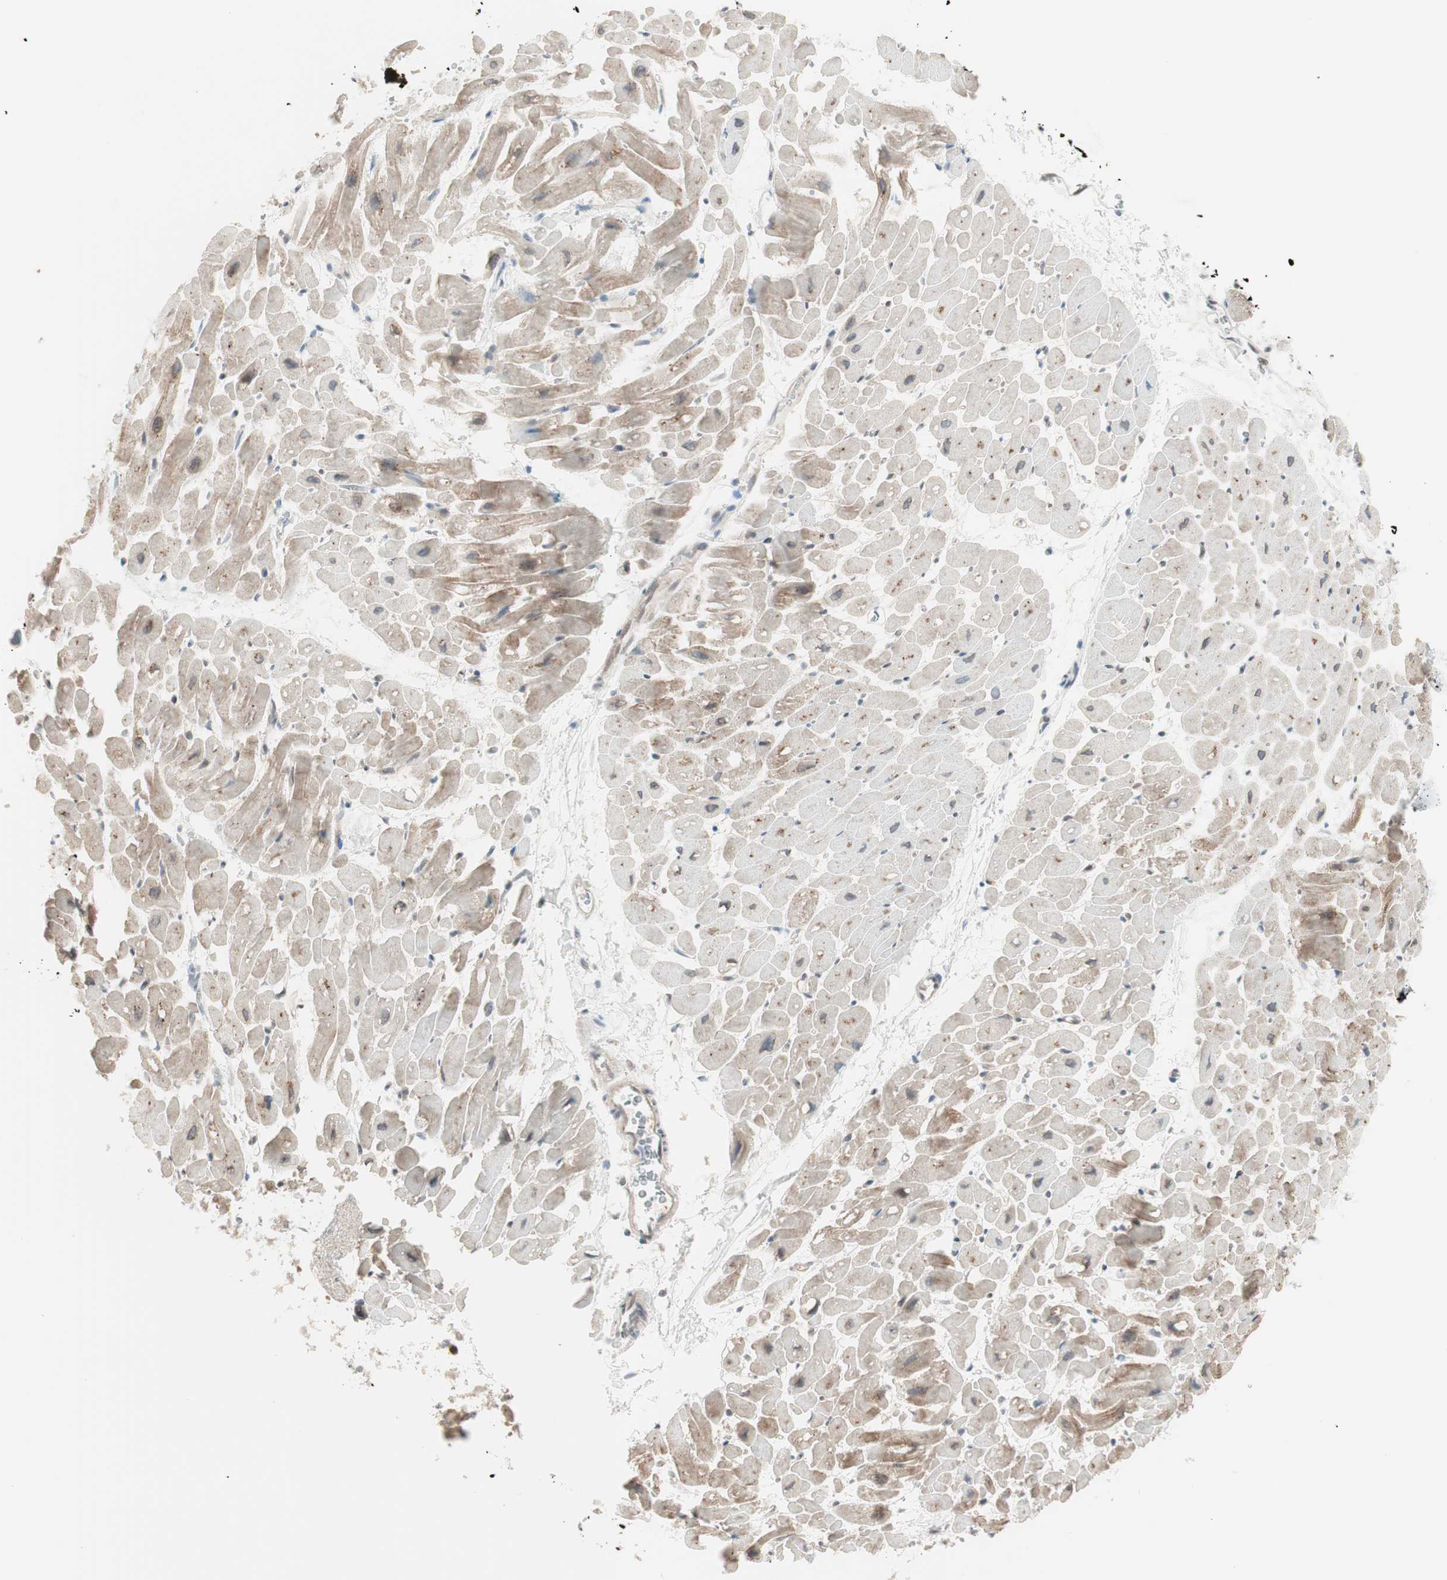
{"staining": {"intensity": "moderate", "quantity": "<25%", "location": "cytoplasmic/membranous"}, "tissue": "heart muscle", "cell_type": "Cardiomyocytes", "image_type": "normal", "snomed": [{"axis": "morphology", "description": "Normal tissue, NOS"}, {"axis": "topography", "description": "Heart"}], "caption": "The image displays staining of unremarkable heart muscle, revealing moderate cytoplasmic/membranous protein positivity (brown color) within cardiomyocytes.", "gene": "UBE2I", "patient": {"sex": "male", "age": 45}}